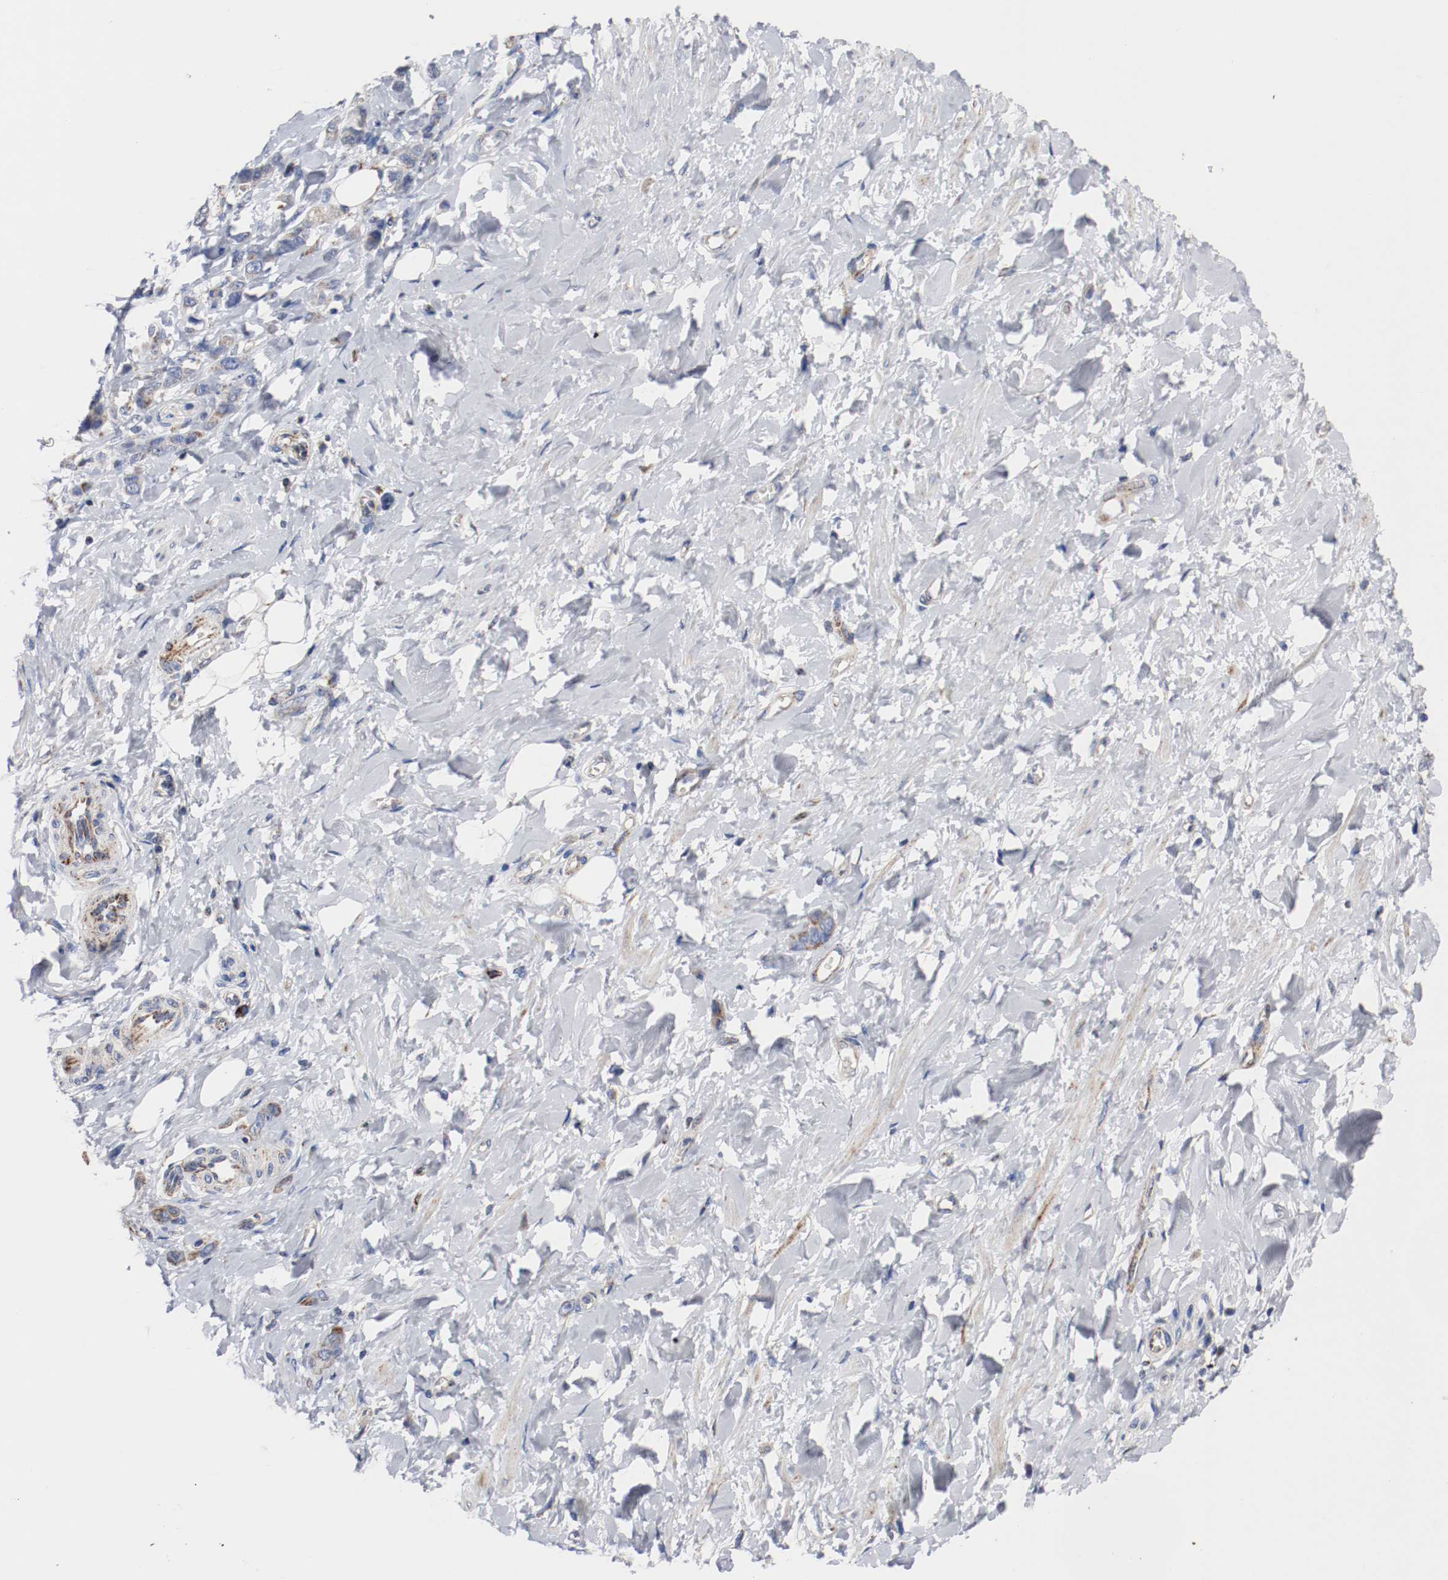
{"staining": {"intensity": "negative", "quantity": "none", "location": "none"}, "tissue": "stomach cancer", "cell_type": "Tumor cells", "image_type": "cancer", "snomed": [{"axis": "morphology", "description": "Adenocarcinoma, NOS"}, {"axis": "topography", "description": "Stomach"}], "caption": "This is an immunohistochemistry (IHC) photomicrograph of human stomach adenocarcinoma. There is no positivity in tumor cells.", "gene": "TUBD1", "patient": {"sex": "male", "age": 82}}